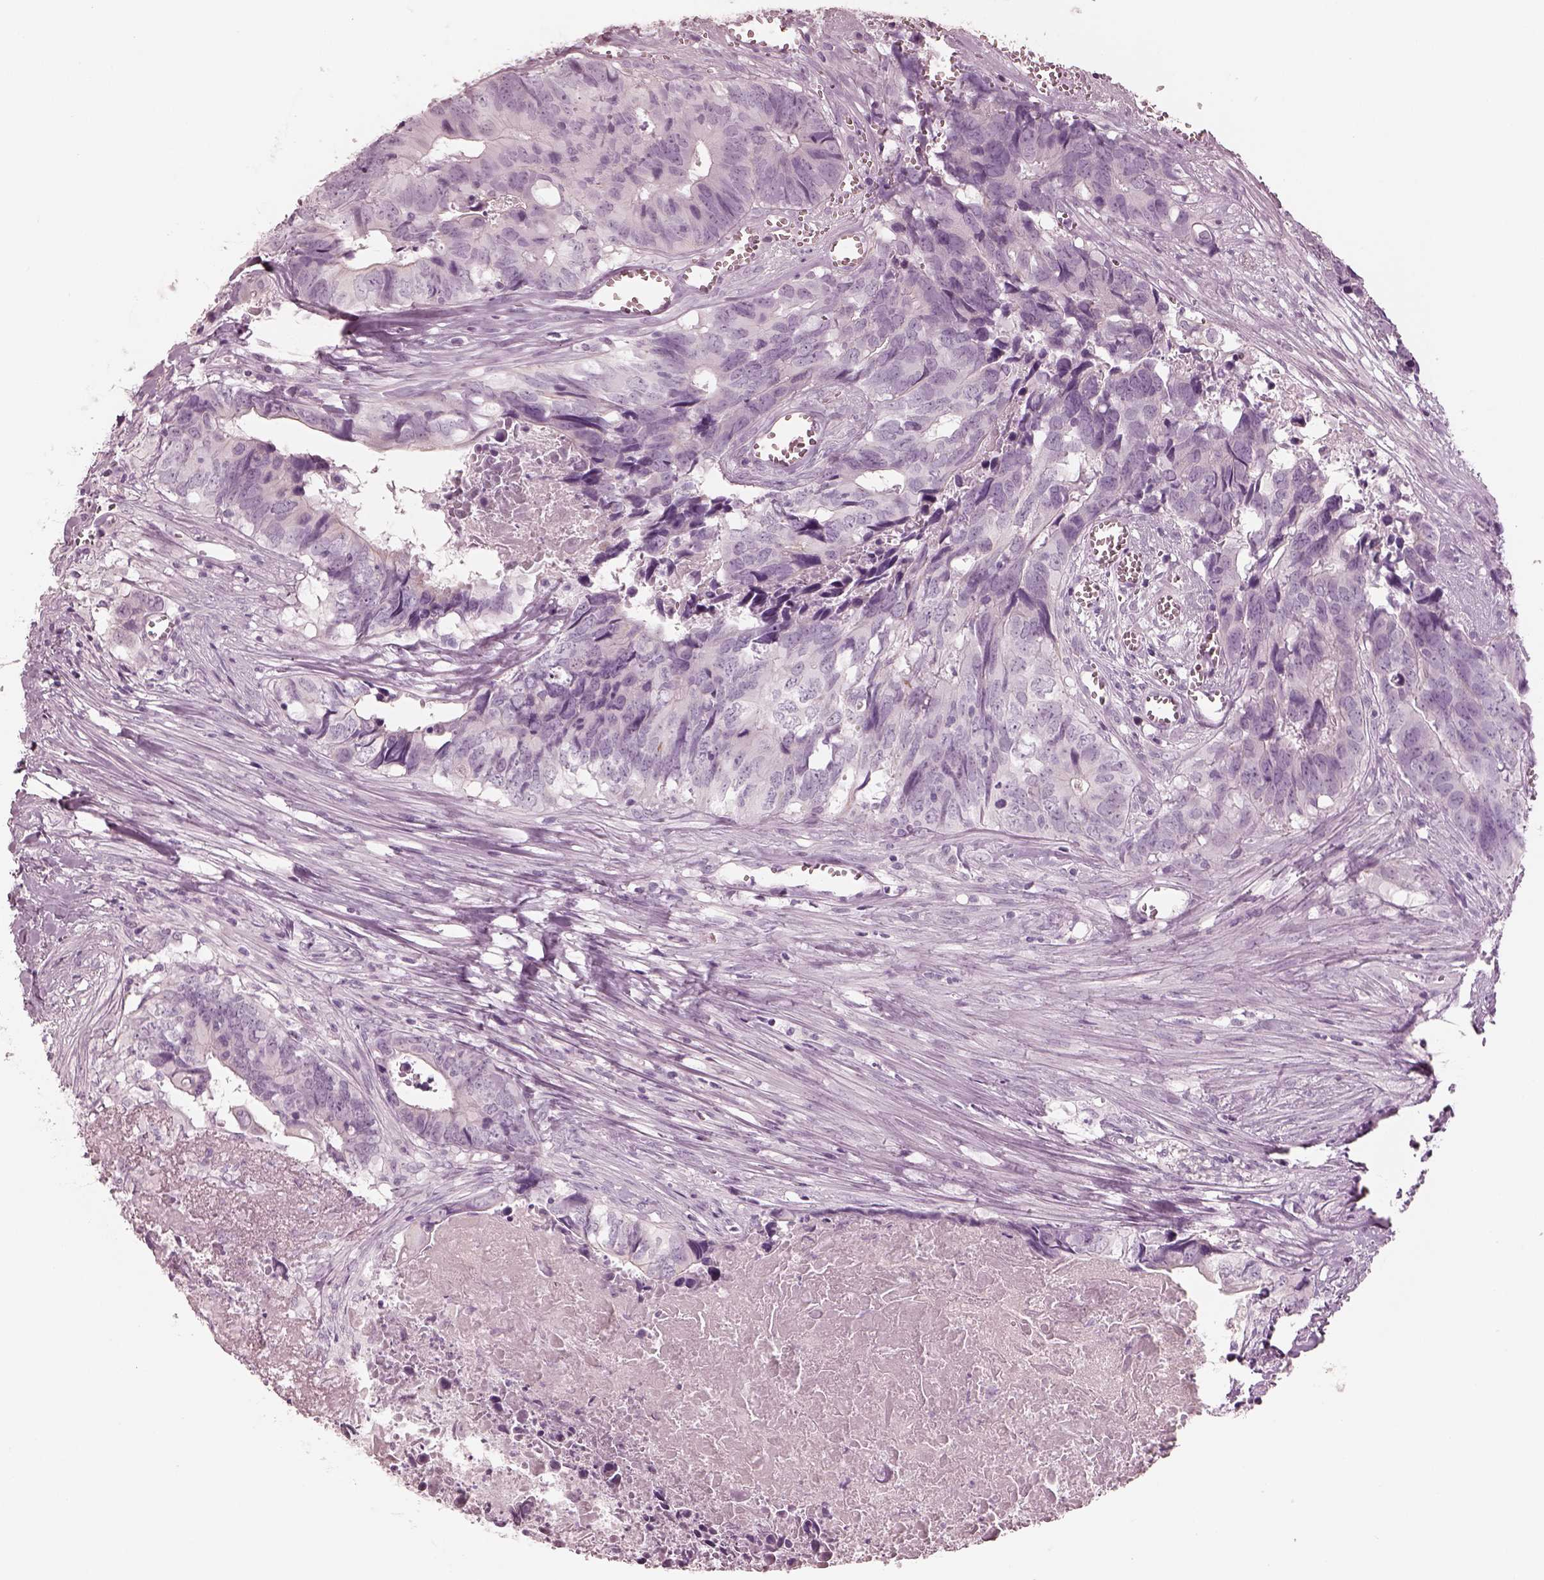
{"staining": {"intensity": "negative", "quantity": "none", "location": "none"}, "tissue": "colorectal cancer", "cell_type": "Tumor cells", "image_type": "cancer", "snomed": [{"axis": "morphology", "description": "Adenocarcinoma, NOS"}, {"axis": "topography", "description": "Colon"}], "caption": "Immunohistochemistry (IHC) histopathology image of human colorectal adenocarcinoma stained for a protein (brown), which shows no positivity in tumor cells.", "gene": "PON3", "patient": {"sex": "female", "age": 82}}